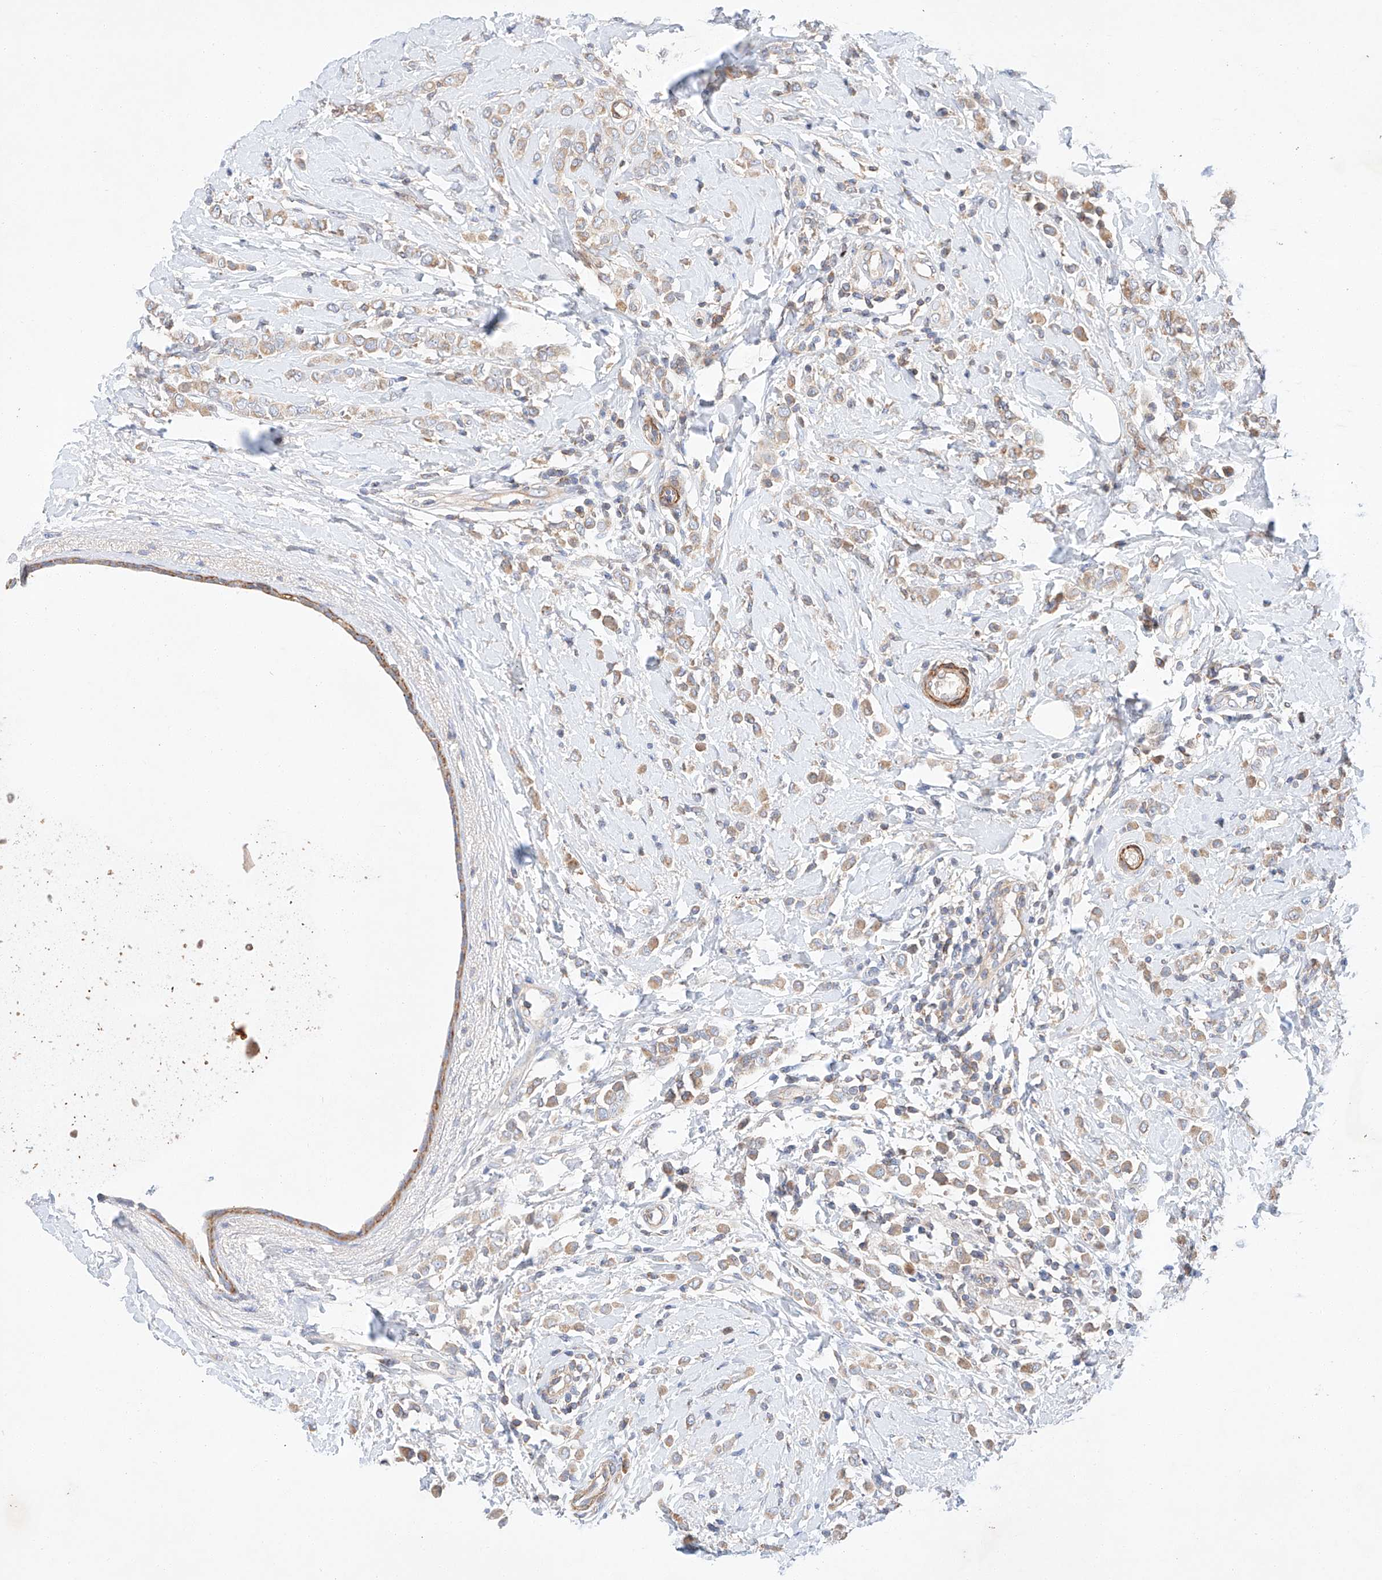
{"staining": {"intensity": "weak", "quantity": ">75%", "location": "cytoplasmic/membranous"}, "tissue": "breast cancer", "cell_type": "Tumor cells", "image_type": "cancer", "snomed": [{"axis": "morphology", "description": "Lobular carcinoma"}, {"axis": "topography", "description": "Breast"}], "caption": "Protein expression analysis of human breast cancer (lobular carcinoma) reveals weak cytoplasmic/membranous expression in approximately >75% of tumor cells.", "gene": "C6orf118", "patient": {"sex": "female", "age": 47}}